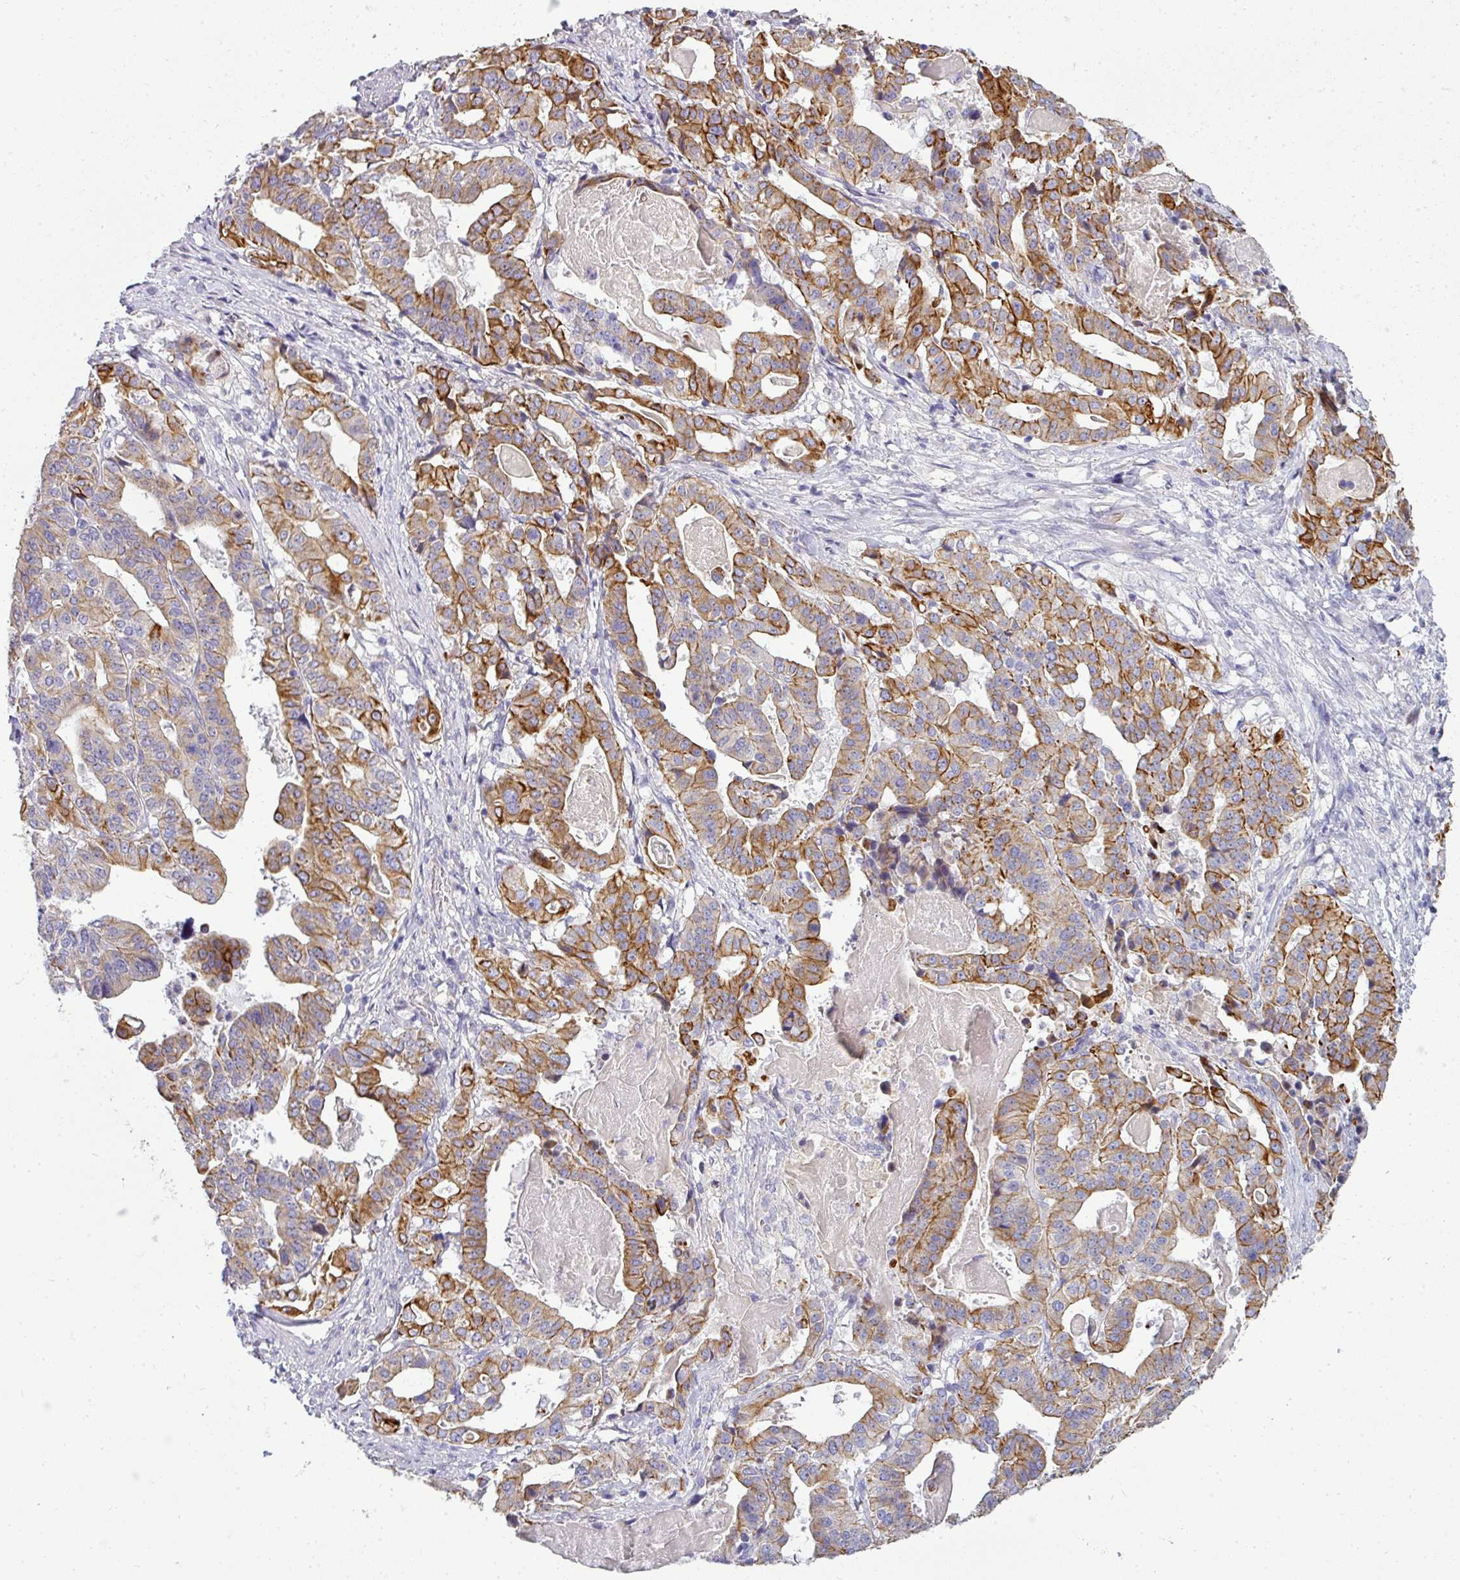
{"staining": {"intensity": "strong", "quantity": "25%-75%", "location": "cytoplasmic/membranous"}, "tissue": "stomach cancer", "cell_type": "Tumor cells", "image_type": "cancer", "snomed": [{"axis": "morphology", "description": "Adenocarcinoma, NOS"}, {"axis": "topography", "description": "Stomach"}], "caption": "This micrograph demonstrates IHC staining of stomach cancer, with high strong cytoplasmic/membranous staining in approximately 25%-75% of tumor cells.", "gene": "ASXL3", "patient": {"sex": "male", "age": 48}}